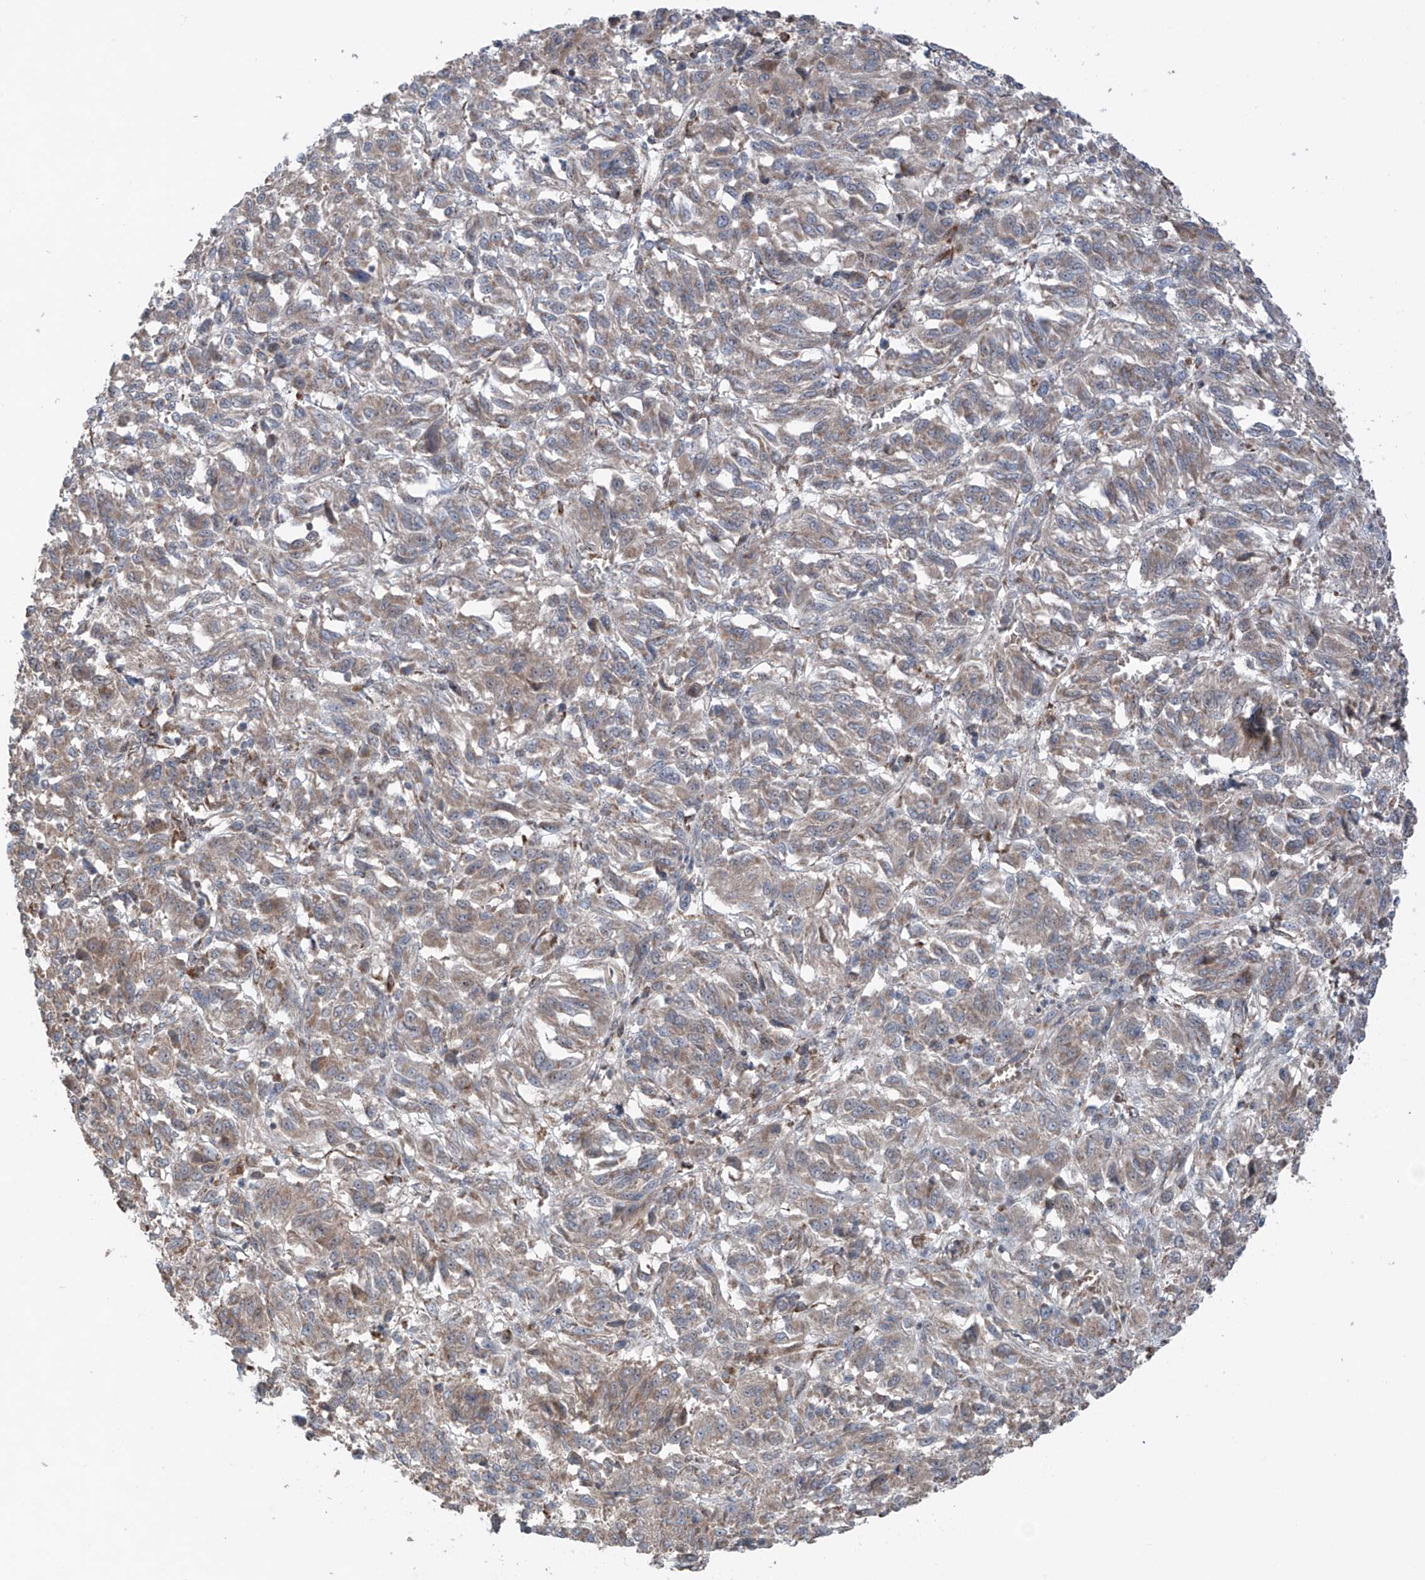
{"staining": {"intensity": "weak", "quantity": "<25%", "location": "cytoplasmic/membranous"}, "tissue": "melanoma", "cell_type": "Tumor cells", "image_type": "cancer", "snomed": [{"axis": "morphology", "description": "Malignant melanoma, Metastatic site"}, {"axis": "topography", "description": "Lung"}], "caption": "Micrograph shows no significant protein positivity in tumor cells of malignant melanoma (metastatic site). Brightfield microscopy of IHC stained with DAB (brown) and hematoxylin (blue), captured at high magnification.", "gene": "SAMD3", "patient": {"sex": "male", "age": 64}}